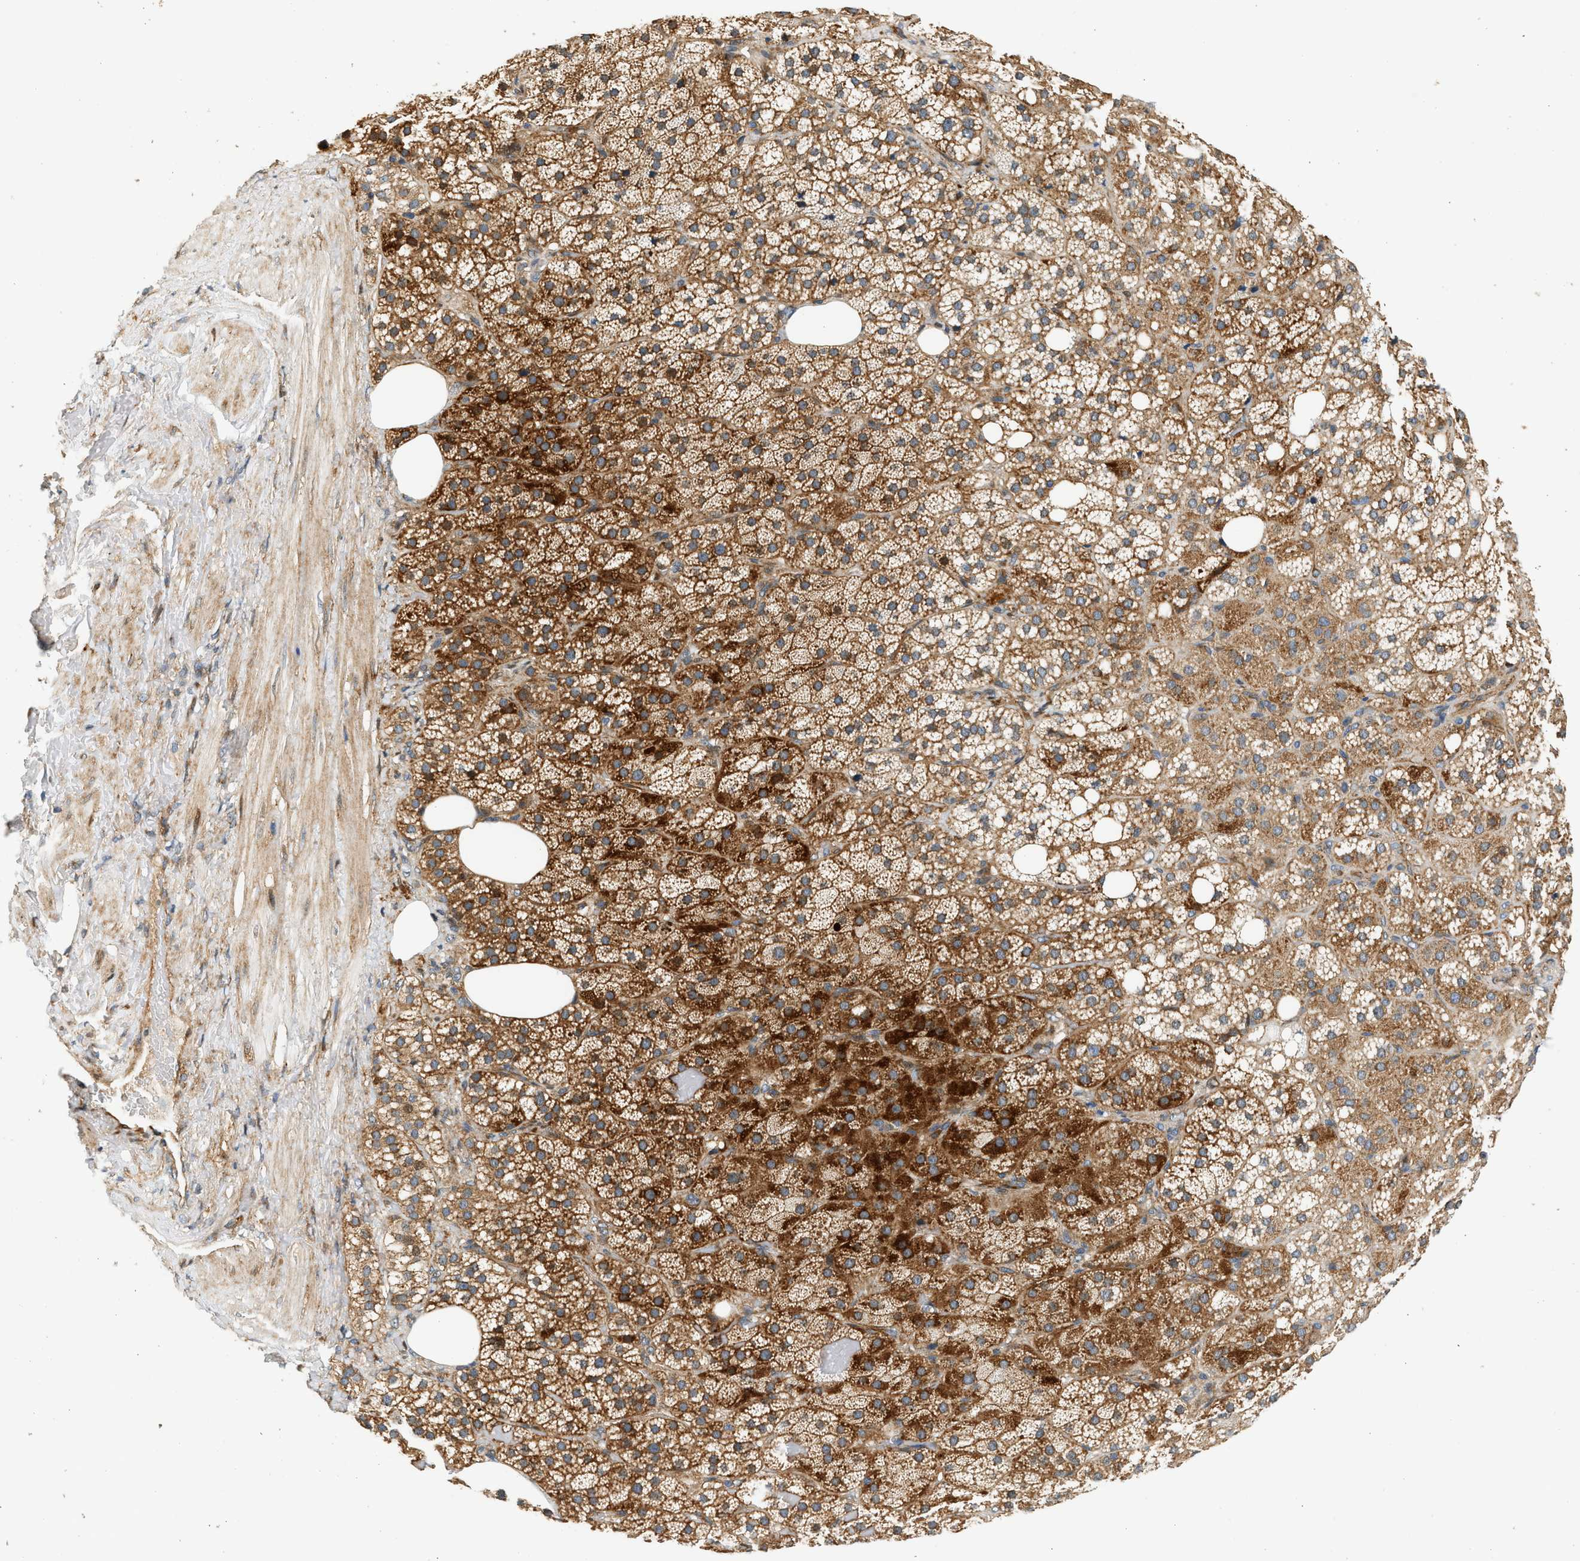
{"staining": {"intensity": "strong", "quantity": ">75%", "location": "cytoplasmic/membranous"}, "tissue": "adrenal gland", "cell_type": "Glandular cells", "image_type": "normal", "snomed": [{"axis": "morphology", "description": "Normal tissue, NOS"}, {"axis": "topography", "description": "Adrenal gland"}], "caption": "Immunohistochemical staining of benign human adrenal gland shows high levels of strong cytoplasmic/membranous positivity in approximately >75% of glandular cells.", "gene": "NRSN2", "patient": {"sex": "female", "age": 59}}